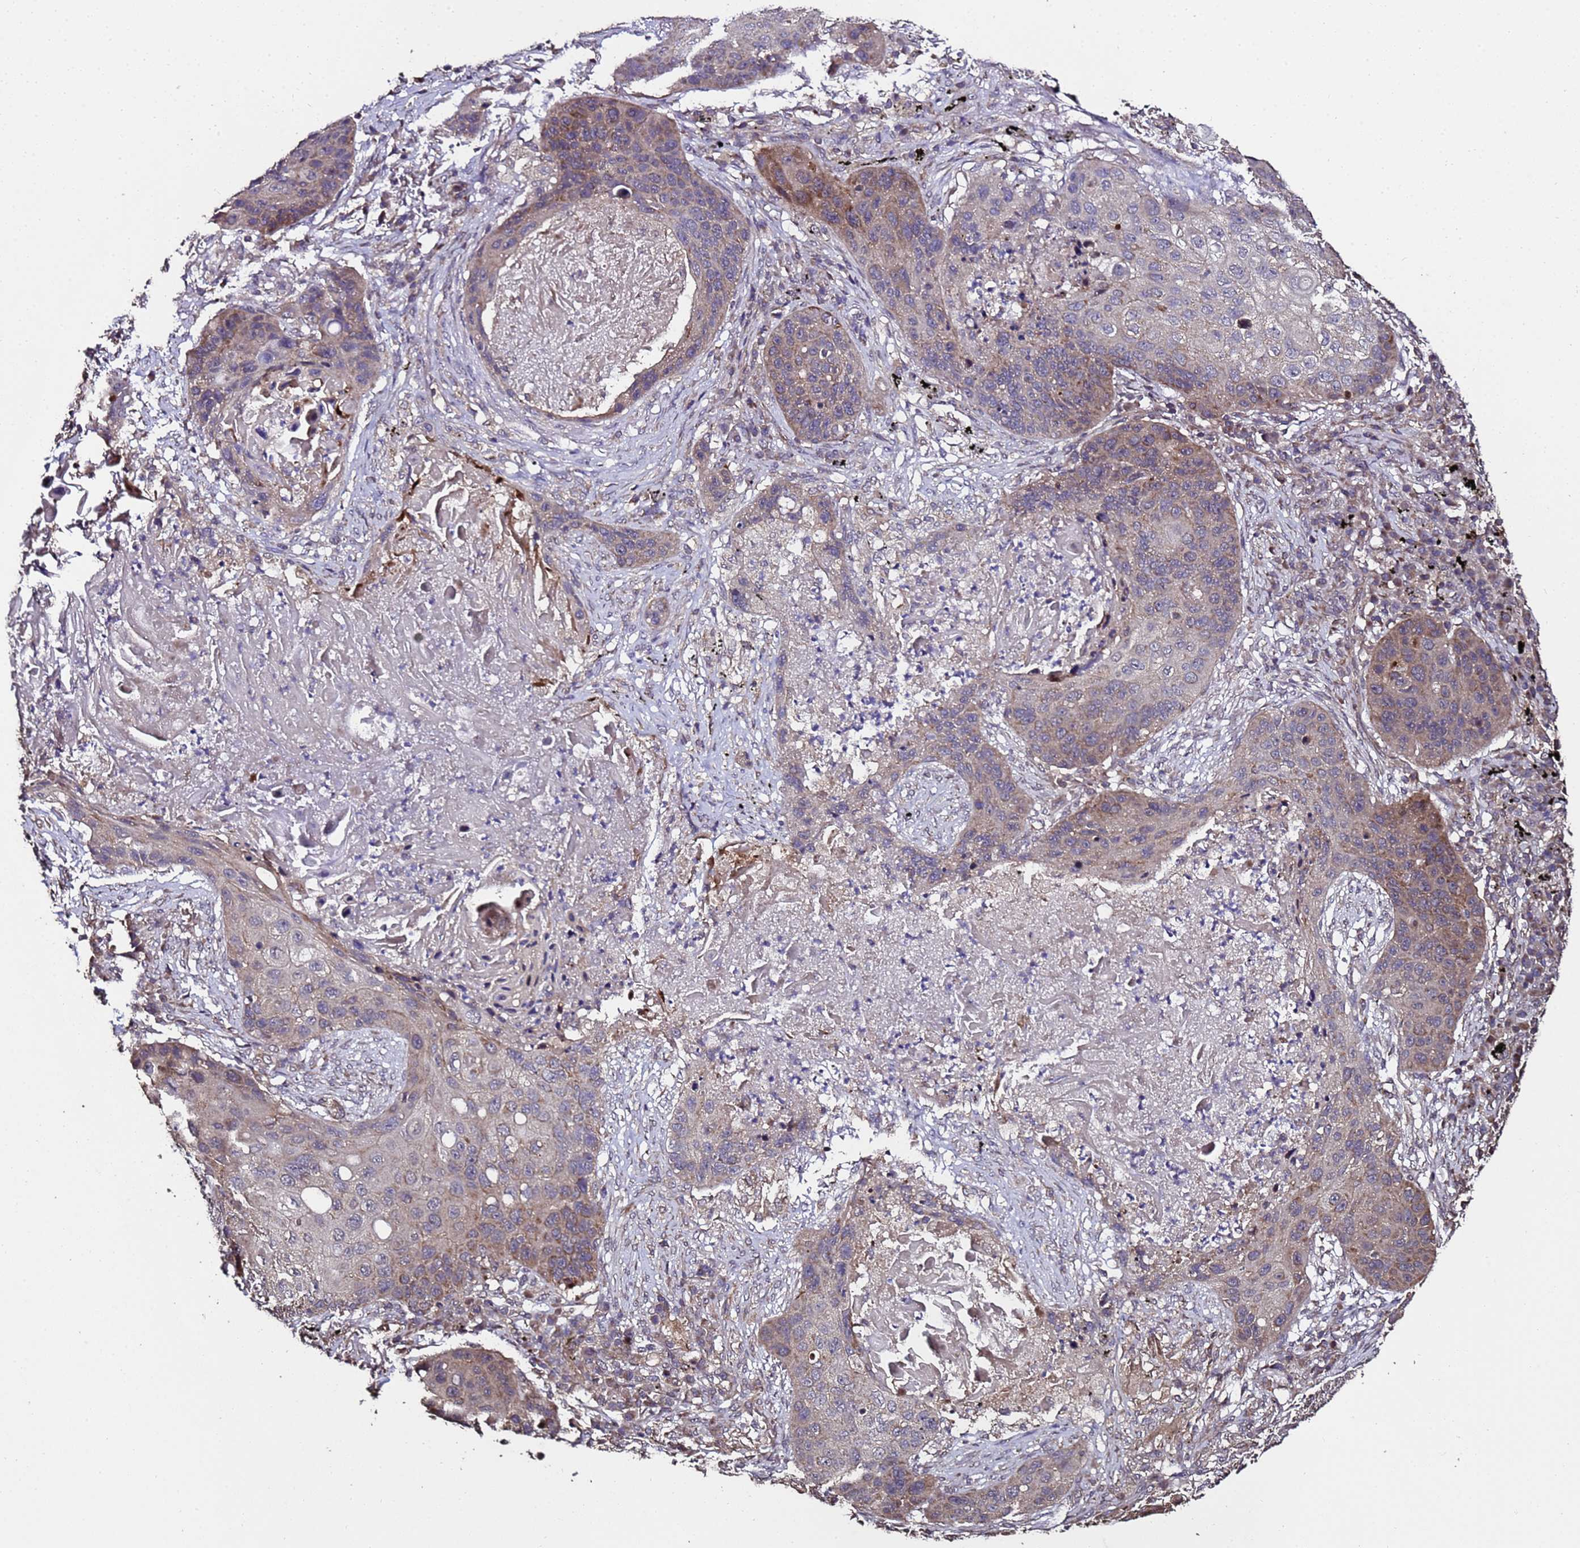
{"staining": {"intensity": "moderate", "quantity": "<25%", "location": "cytoplasmic/membranous"}, "tissue": "lung cancer", "cell_type": "Tumor cells", "image_type": "cancer", "snomed": [{"axis": "morphology", "description": "Squamous cell carcinoma, NOS"}, {"axis": "topography", "description": "Lung"}], "caption": "The micrograph reveals a brown stain indicating the presence of a protein in the cytoplasmic/membranous of tumor cells in squamous cell carcinoma (lung).", "gene": "PRODH", "patient": {"sex": "female", "age": 63}}